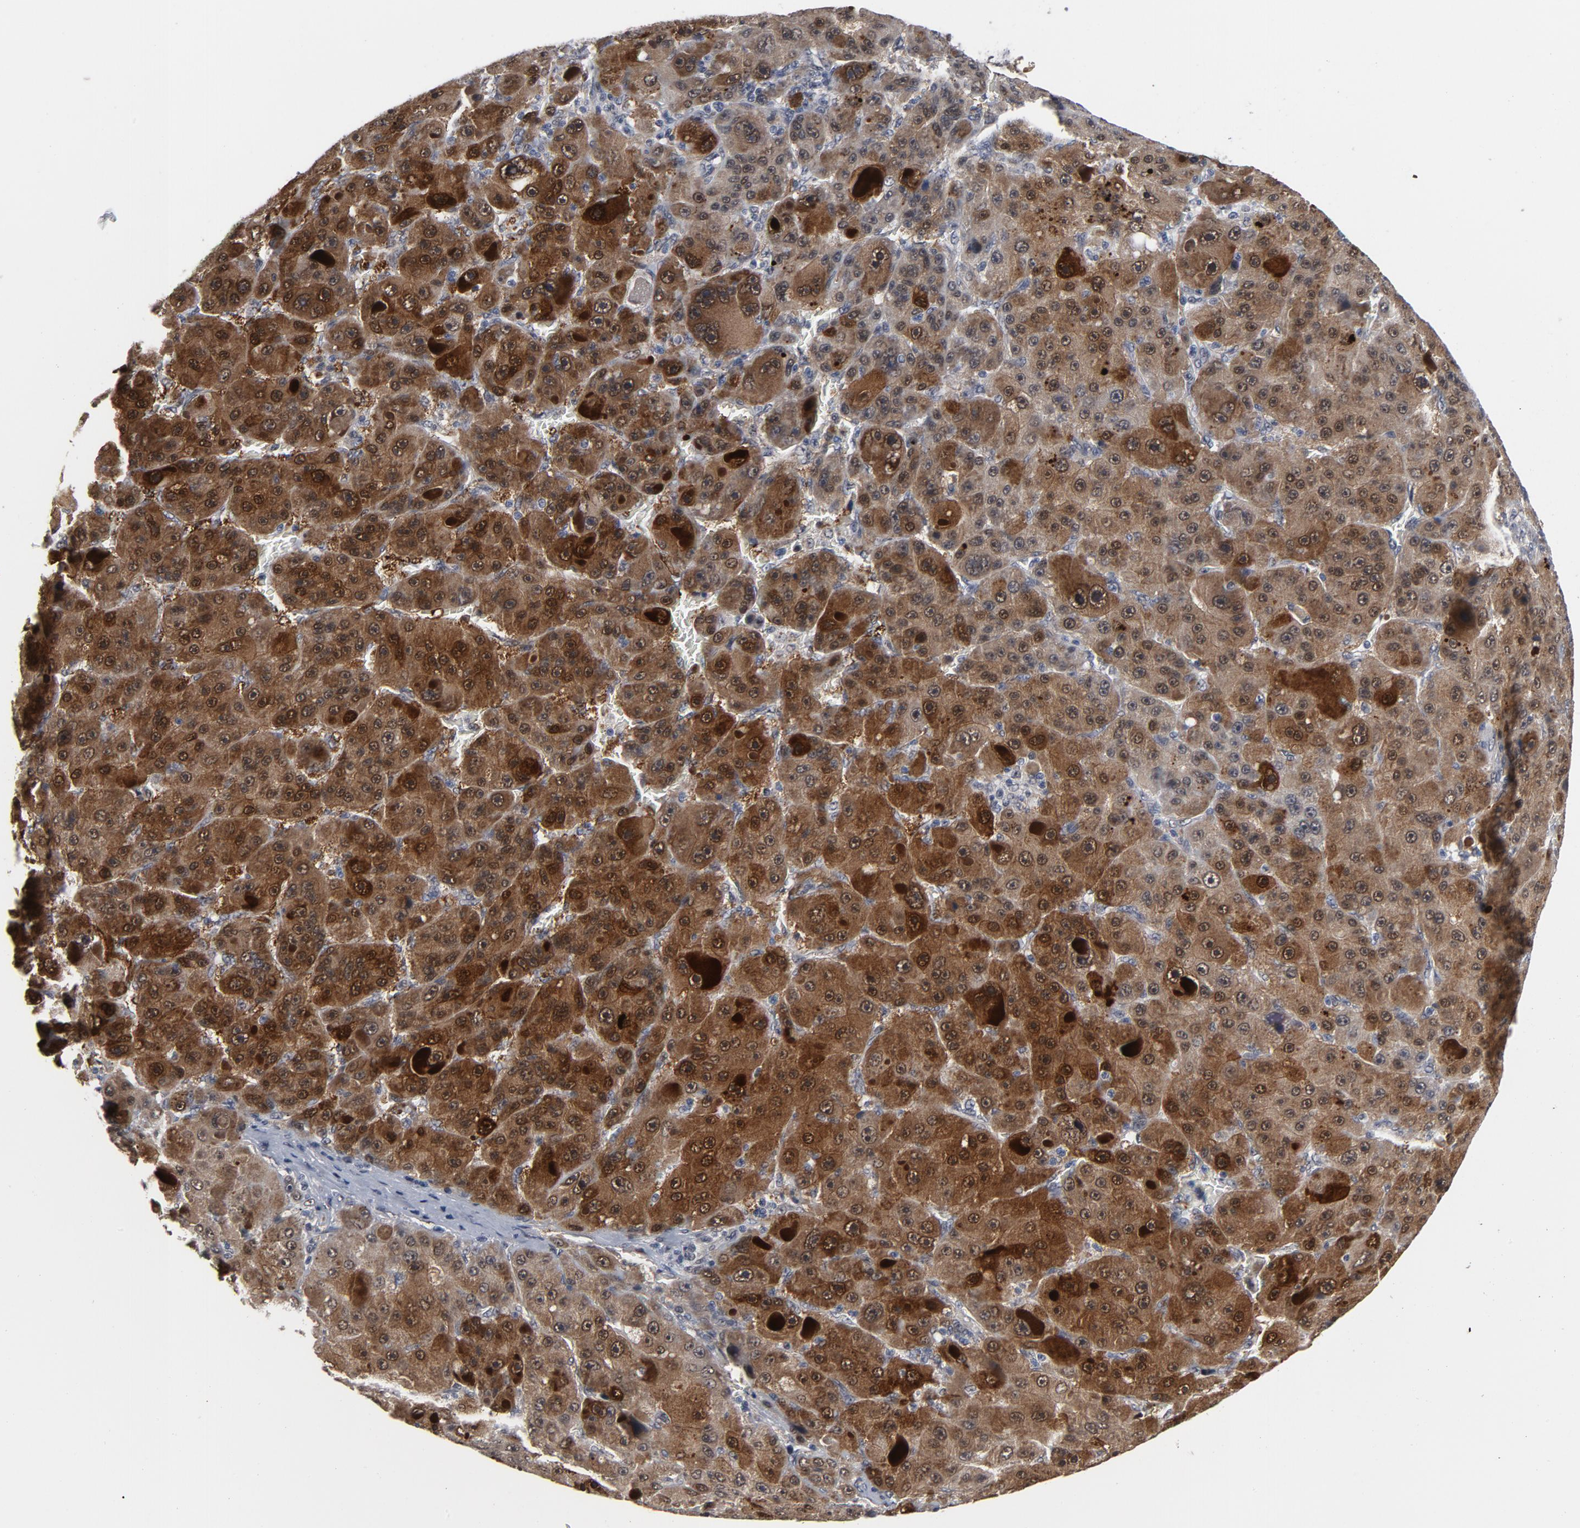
{"staining": {"intensity": "moderate", "quantity": ">75%", "location": "cytoplasmic/membranous"}, "tissue": "liver cancer", "cell_type": "Tumor cells", "image_type": "cancer", "snomed": [{"axis": "morphology", "description": "Carcinoma, Hepatocellular, NOS"}, {"axis": "topography", "description": "Liver"}], "caption": "Tumor cells reveal medium levels of moderate cytoplasmic/membranous expression in approximately >75% of cells in human liver cancer. The protein of interest is shown in brown color, while the nuclei are stained blue.", "gene": "RTL5", "patient": {"sex": "male", "age": 76}}